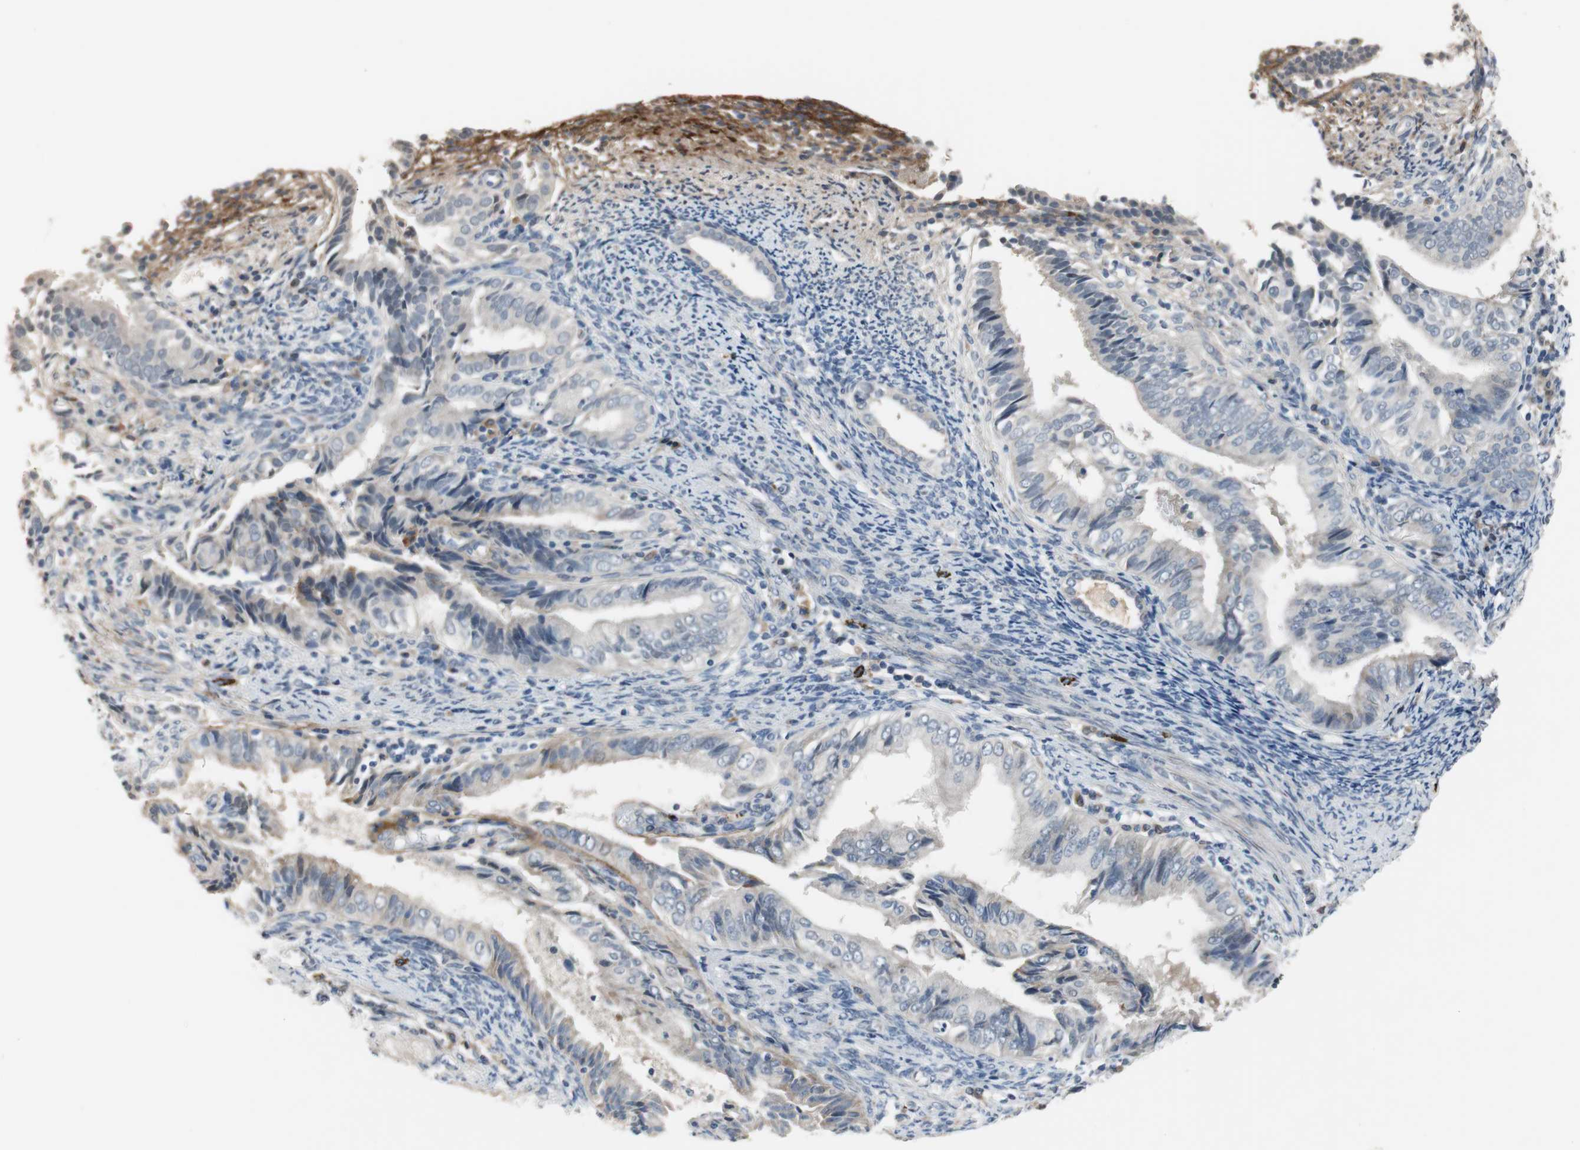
{"staining": {"intensity": "negative", "quantity": "none", "location": "none"}, "tissue": "endometrial cancer", "cell_type": "Tumor cells", "image_type": "cancer", "snomed": [{"axis": "morphology", "description": "Adenocarcinoma, NOS"}, {"axis": "topography", "description": "Endometrium"}], "caption": "Tumor cells are negative for protein expression in human endometrial cancer (adenocarcinoma).", "gene": "COL12A1", "patient": {"sex": "female", "age": 58}}